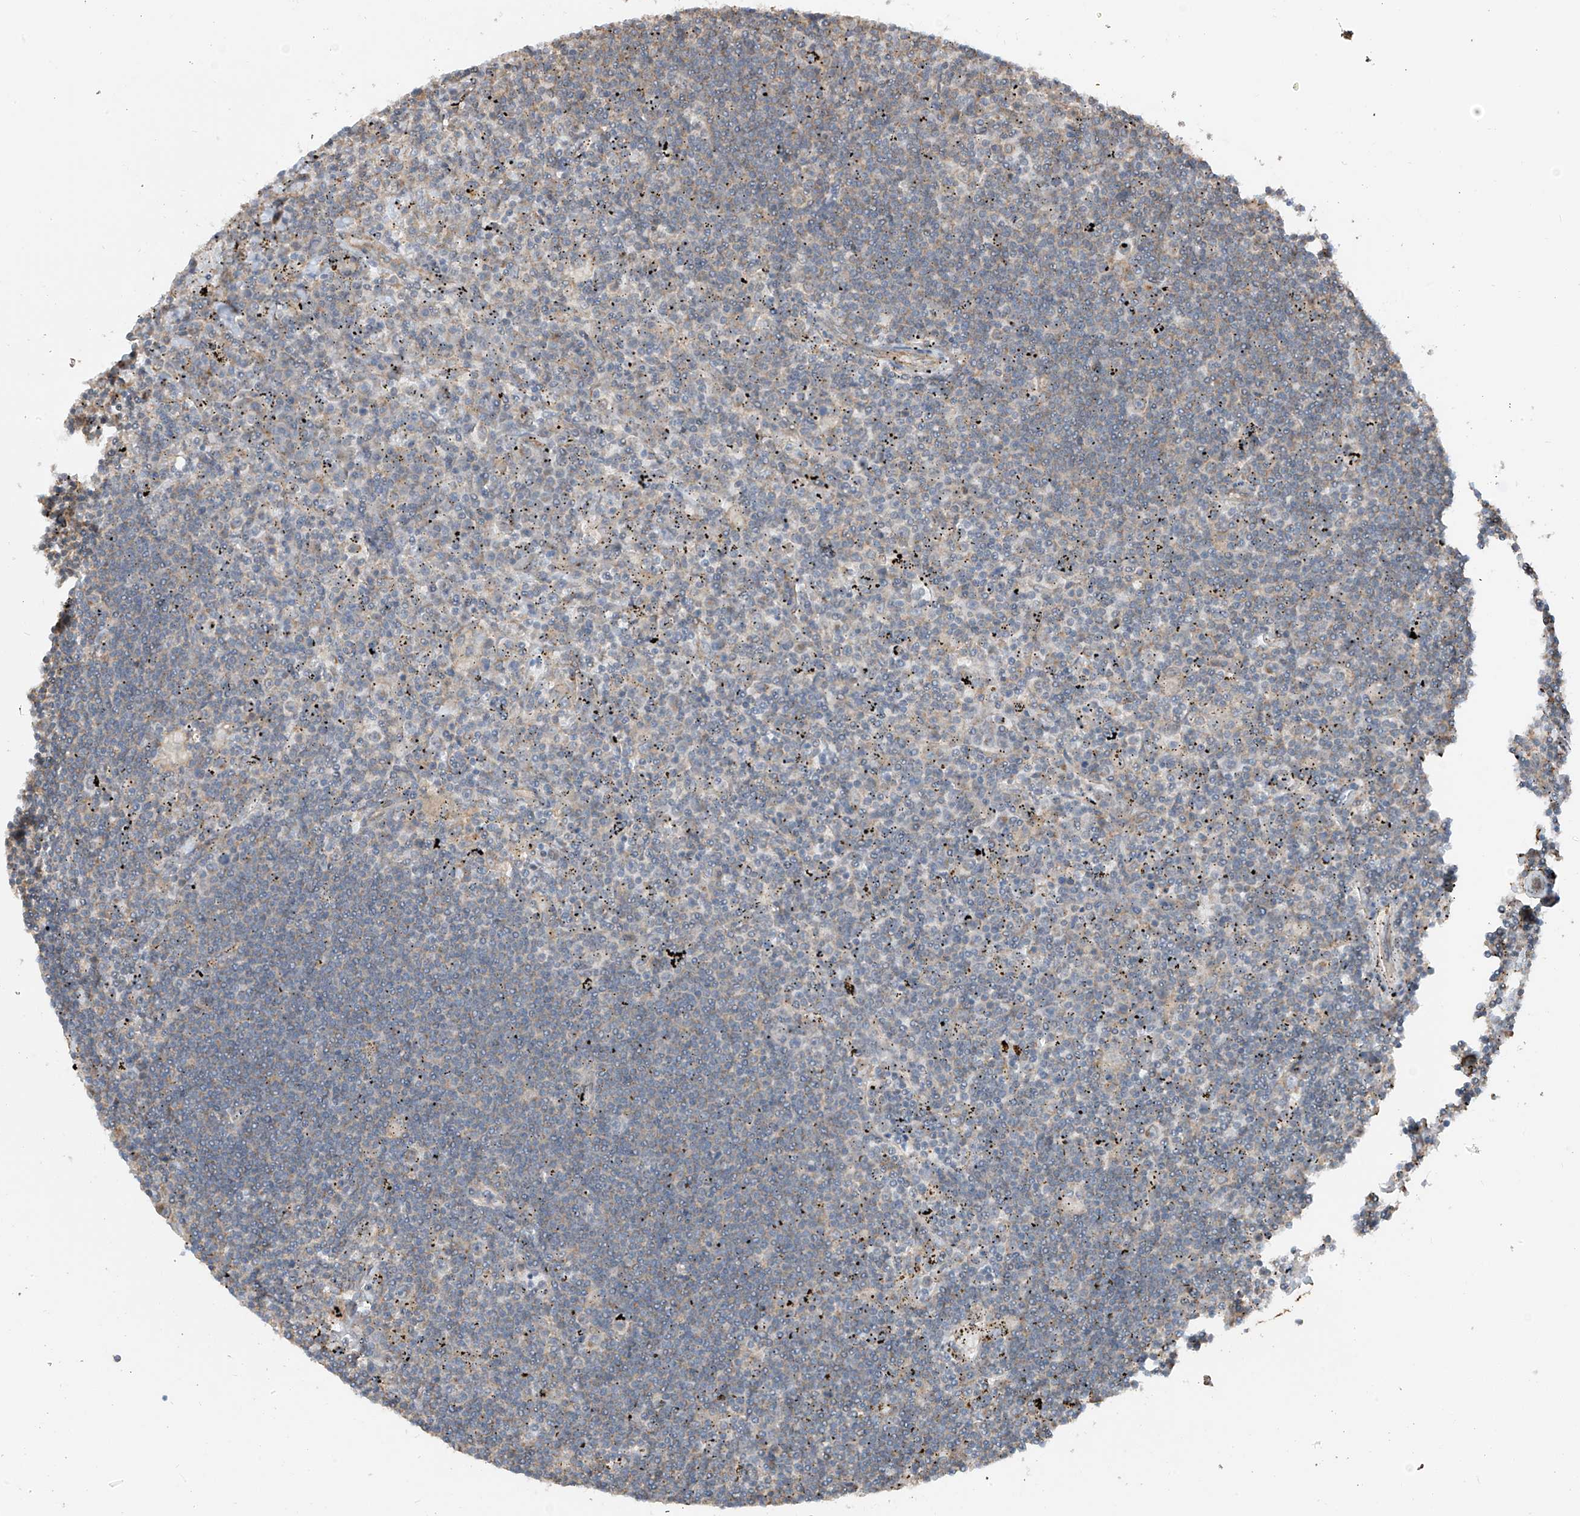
{"staining": {"intensity": "negative", "quantity": "none", "location": "none"}, "tissue": "lymphoma", "cell_type": "Tumor cells", "image_type": "cancer", "snomed": [{"axis": "morphology", "description": "Malignant lymphoma, non-Hodgkin's type, Low grade"}, {"axis": "topography", "description": "Spleen"}], "caption": "The photomicrograph displays no significant expression in tumor cells of low-grade malignant lymphoma, non-Hodgkin's type.", "gene": "ZNF189", "patient": {"sex": "male", "age": 76}}